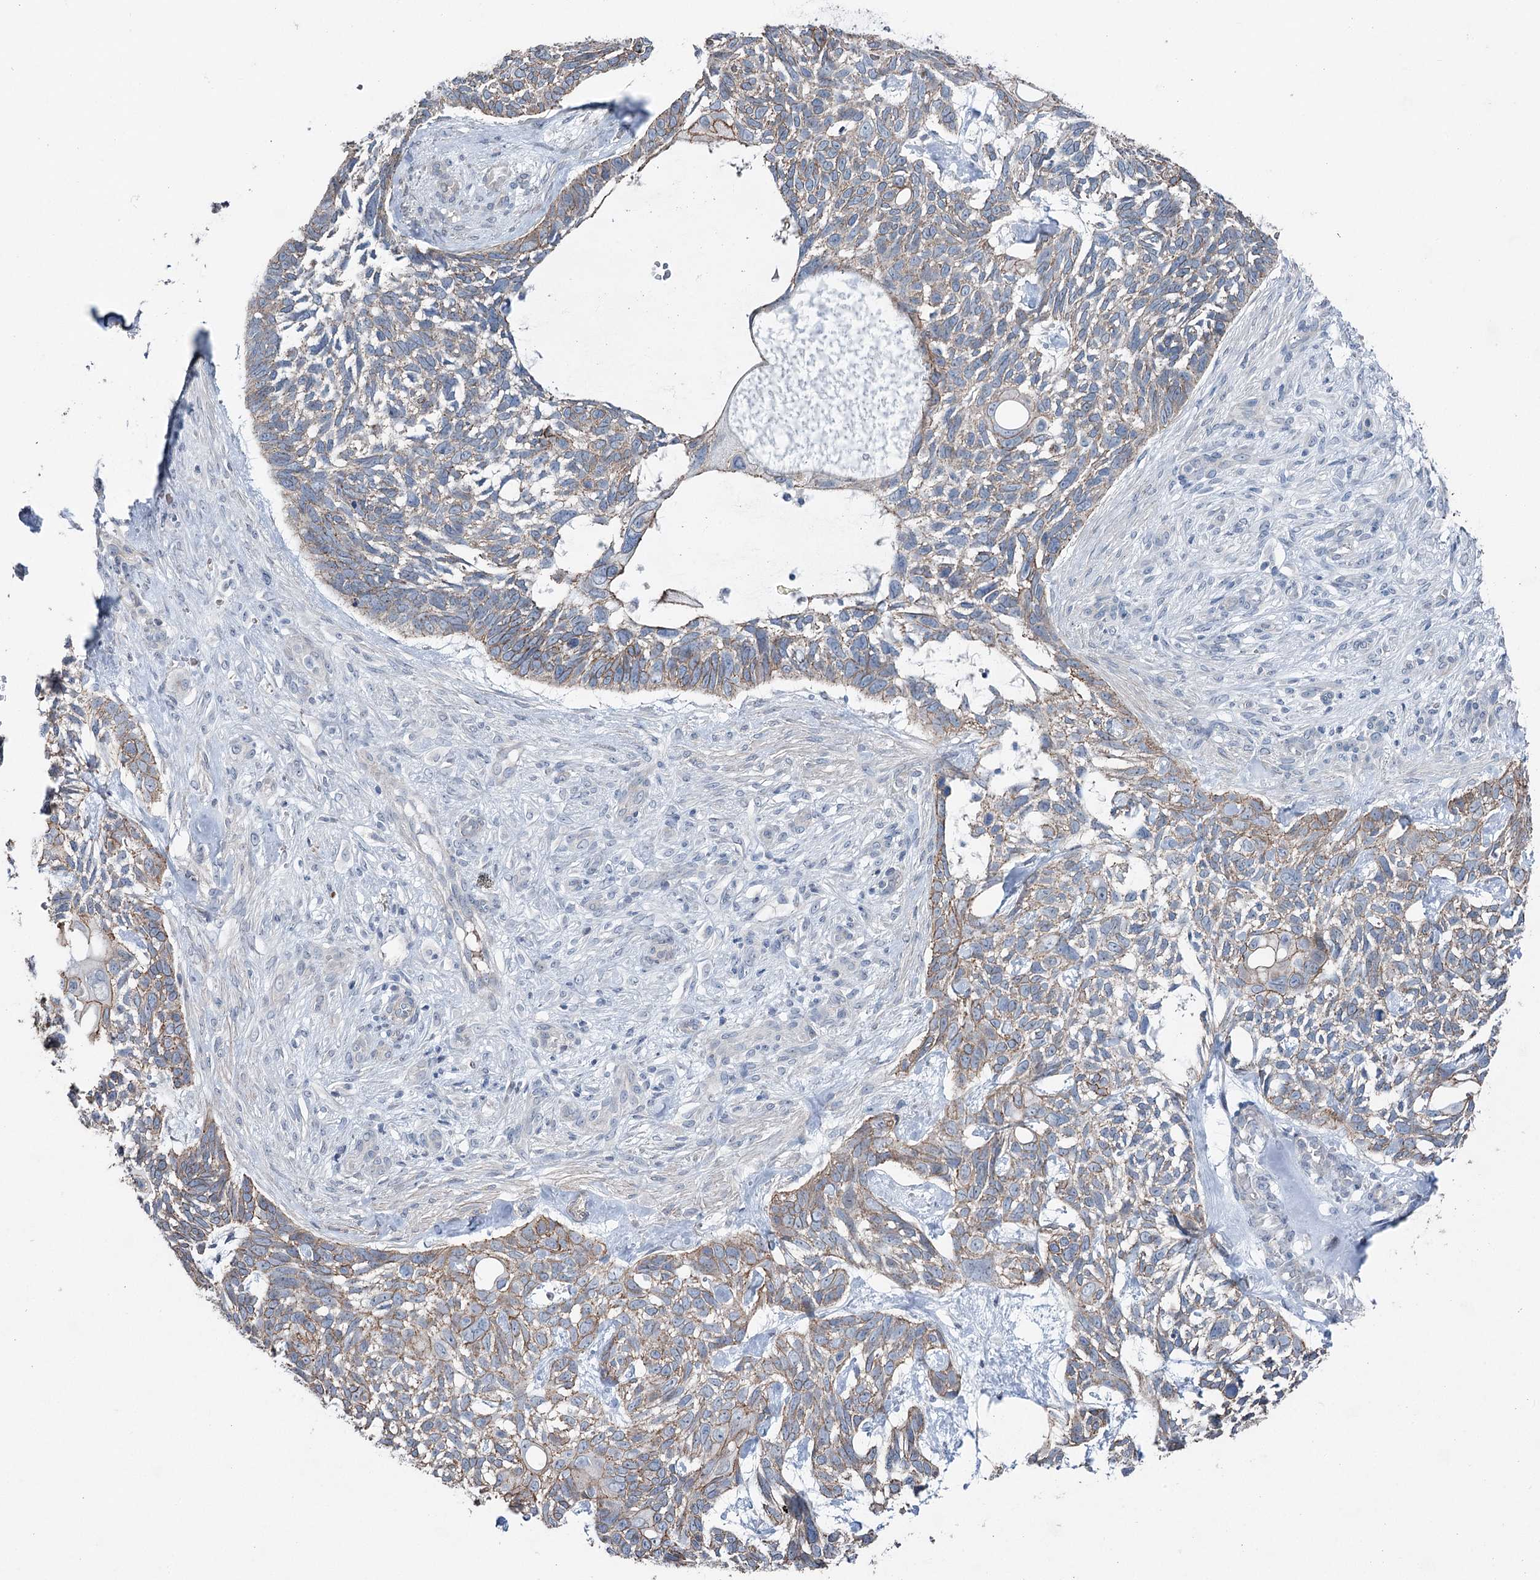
{"staining": {"intensity": "moderate", "quantity": "25%-75%", "location": "cytoplasmic/membranous"}, "tissue": "skin cancer", "cell_type": "Tumor cells", "image_type": "cancer", "snomed": [{"axis": "morphology", "description": "Basal cell carcinoma"}, {"axis": "topography", "description": "Skin"}], "caption": "Immunohistochemical staining of basal cell carcinoma (skin) displays moderate cytoplasmic/membranous protein positivity in about 25%-75% of tumor cells.", "gene": "FAM120B", "patient": {"sex": "male", "age": 88}}